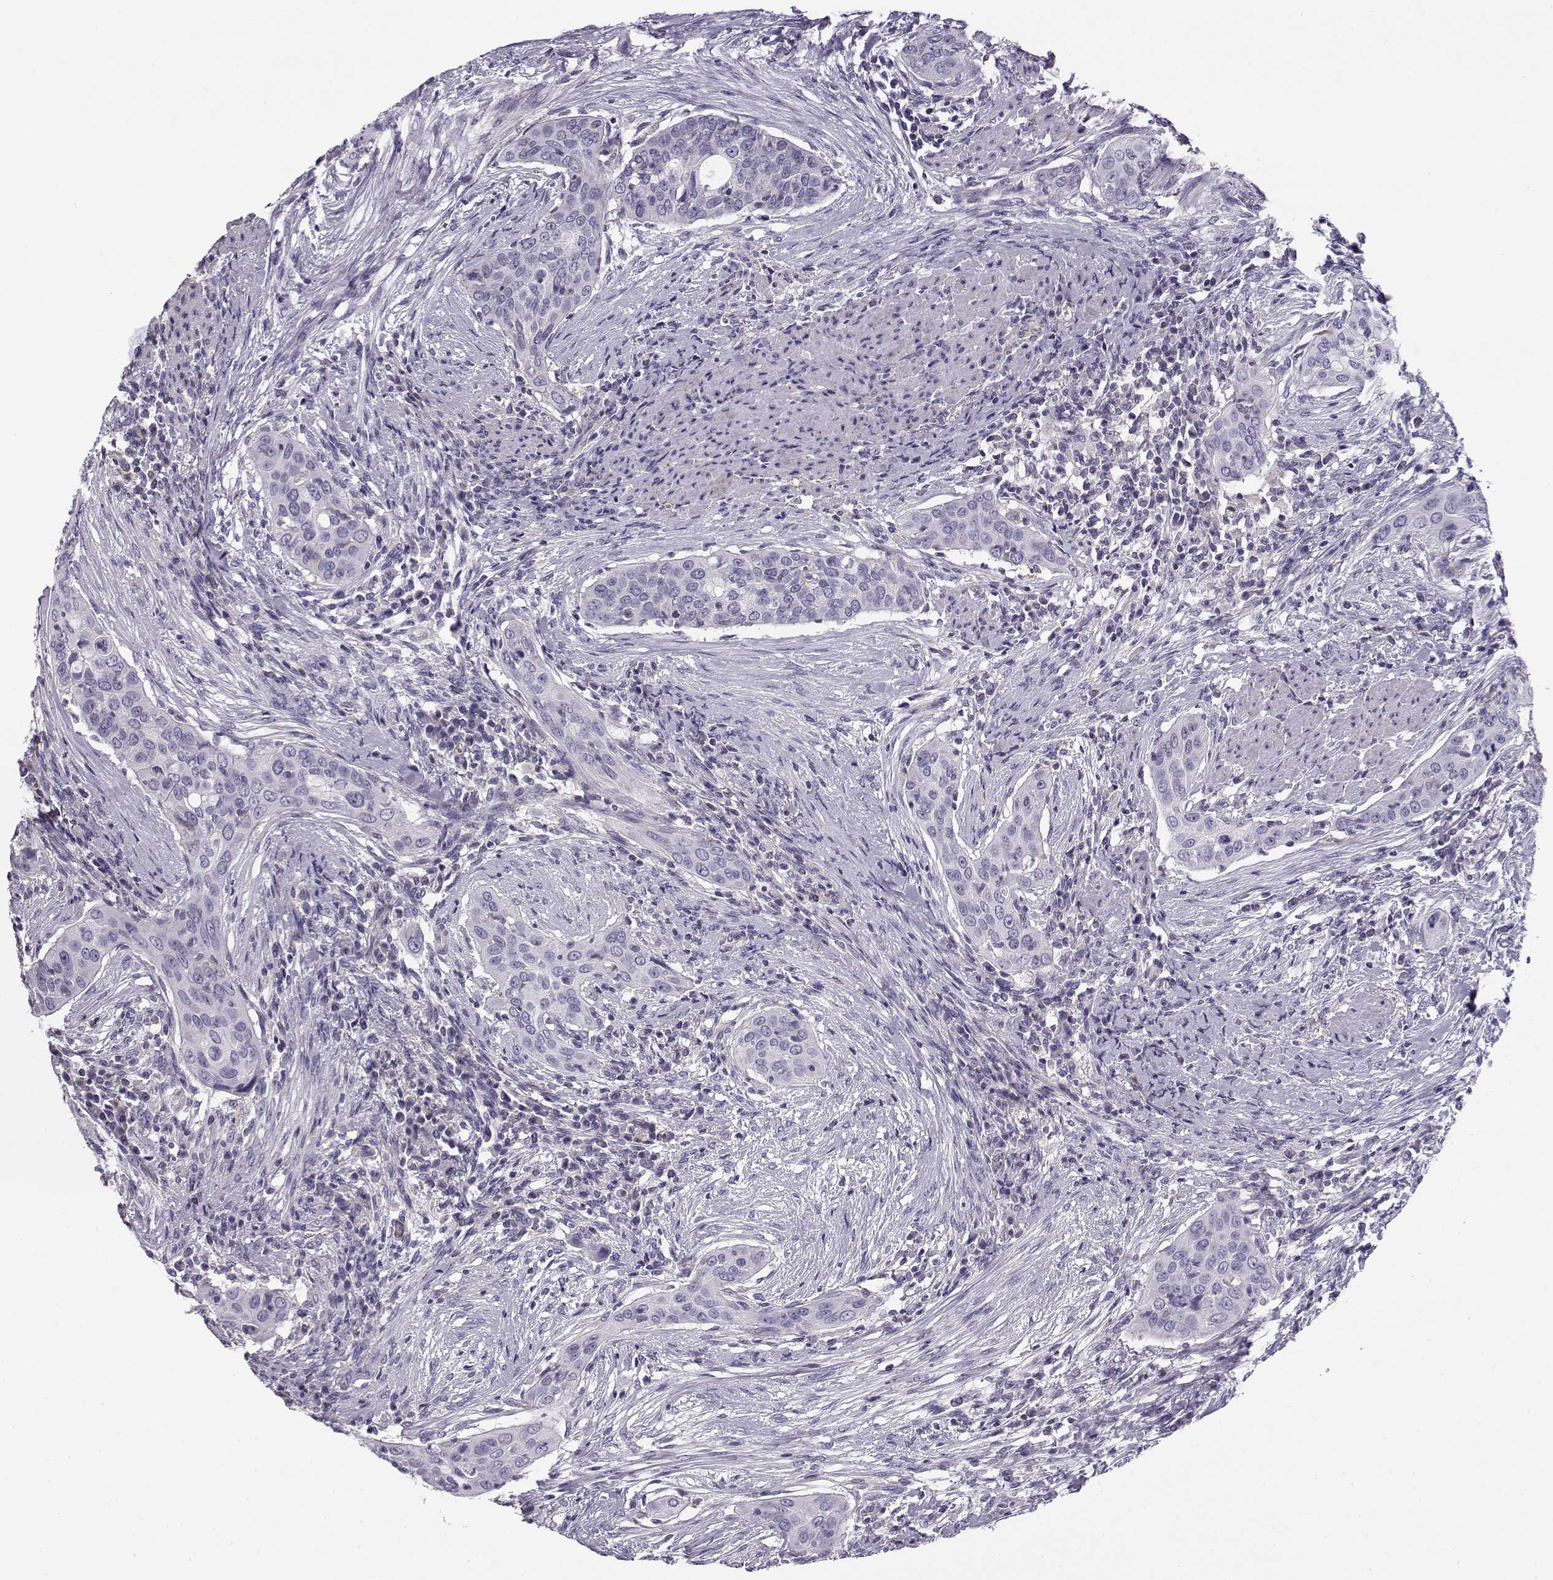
{"staining": {"intensity": "negative", "quantity": "none", "location": "none"}, "tissue": "urothelial cancer", "cell_type": "Tumor cells", "image_type": "cancer", "snomed": [{"axis": "morphology", "description": "Urothelial carcinoma, High grade"}, {"axis": "topography", "description": "Urinary bladder"}], "caption": "Immunohistochemical staining of urothelial cancer shows no significant expression in tumor cells. (DAB immunohistochemistry, high magnification).", "gene": "MYO1A", "patient": {"sex": "male", "age": 82}}